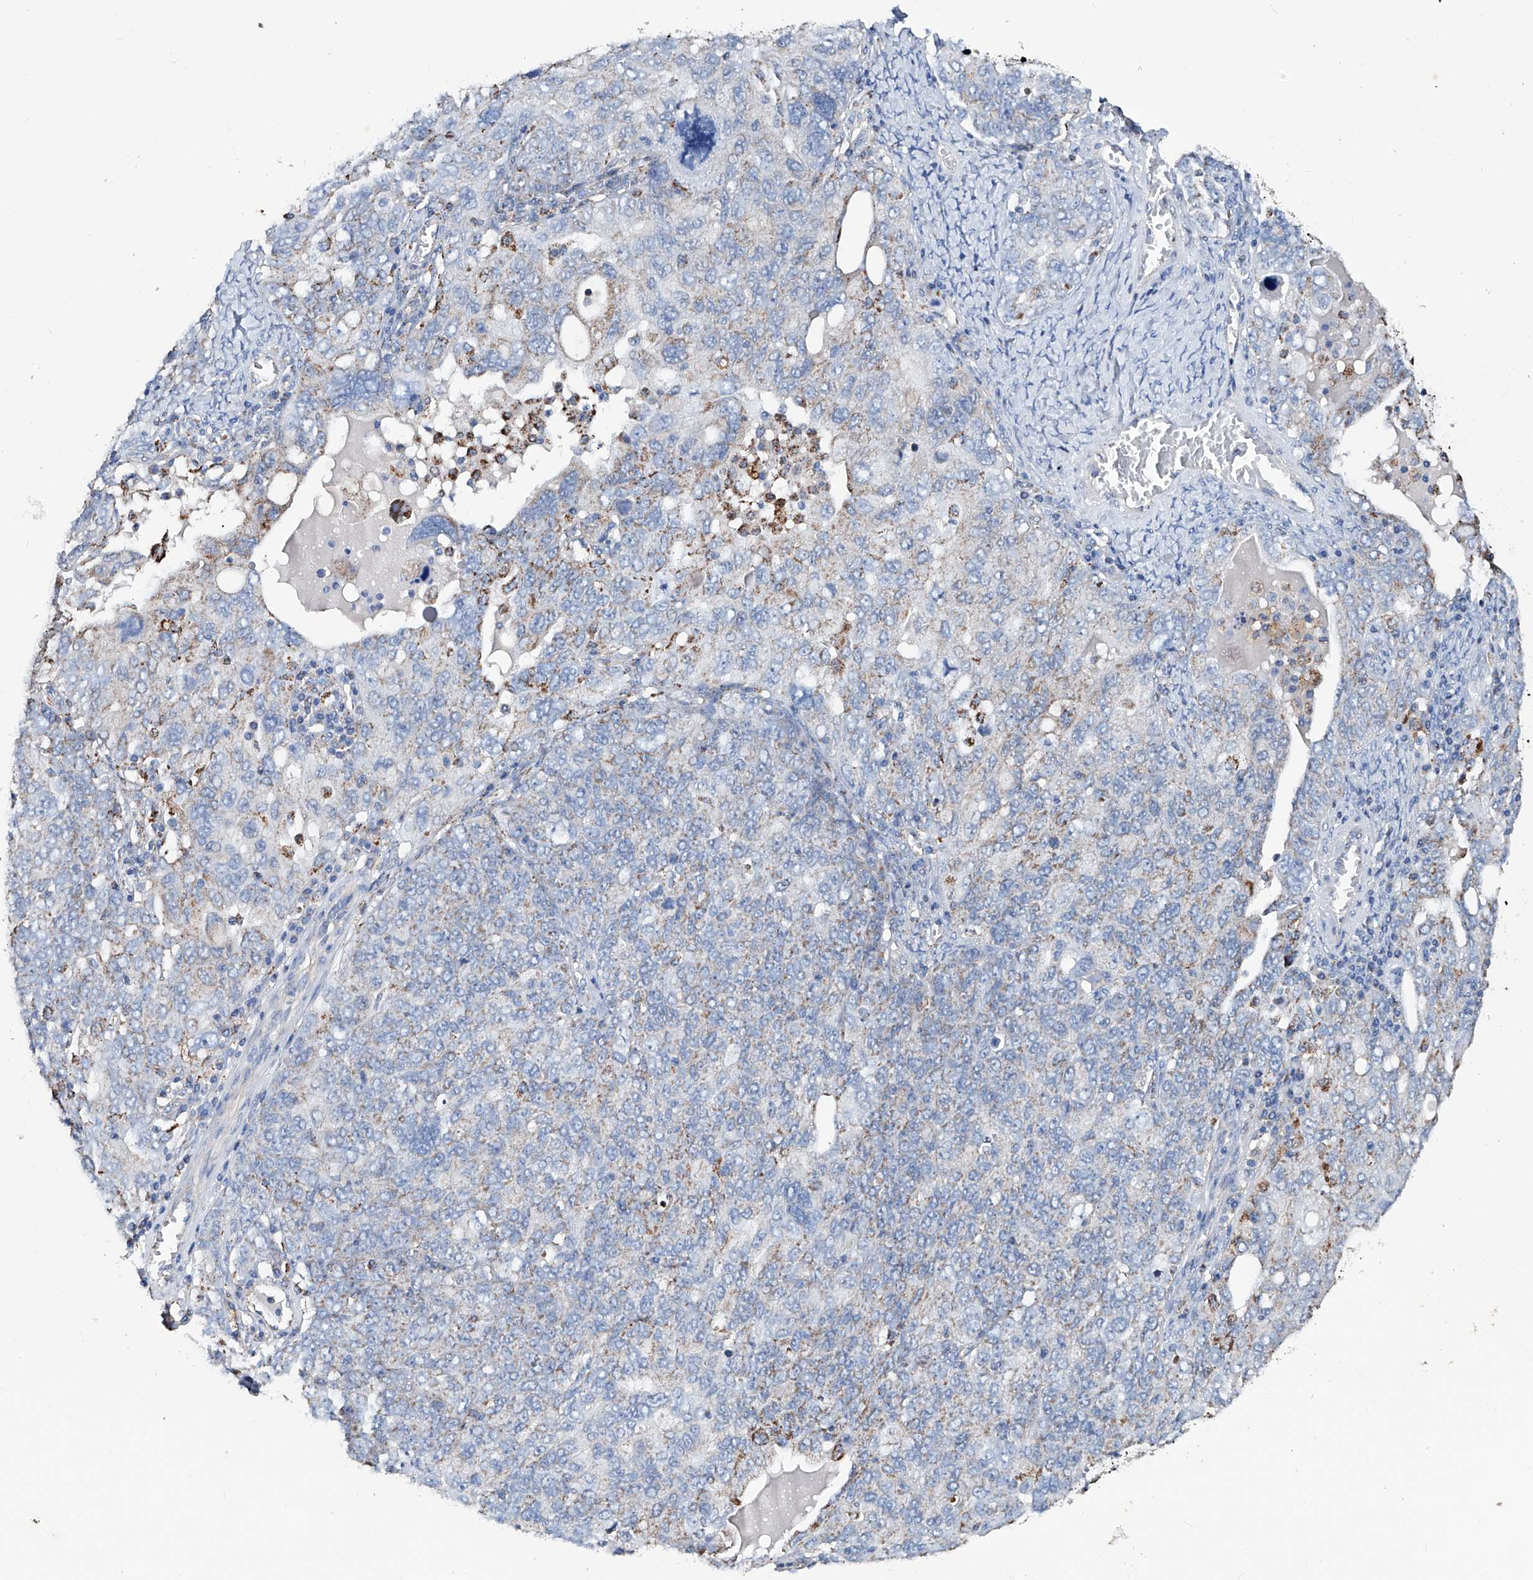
{"staining": {"intensity": "moderate", "quantity": "<25%", "location": "cytoplasmic/membranous"}, "tissue": "ovarian cancer", "cell_type": "Tumor cells", "image_type": "cancer", "snomed": [{"axis": "morphology", "description": "Carcinoma, endometroid"}, {"axis": "topography", "description": "Ovary"}], "caption": "Protein expression analysis of human ovarian cancer (endometroid carcinoma) reveals moderate cytoplasmic/membranous expression in about <25% of tumor cells.", "gene": "NHS", "patient": {"sex": "female", "age": 62}}